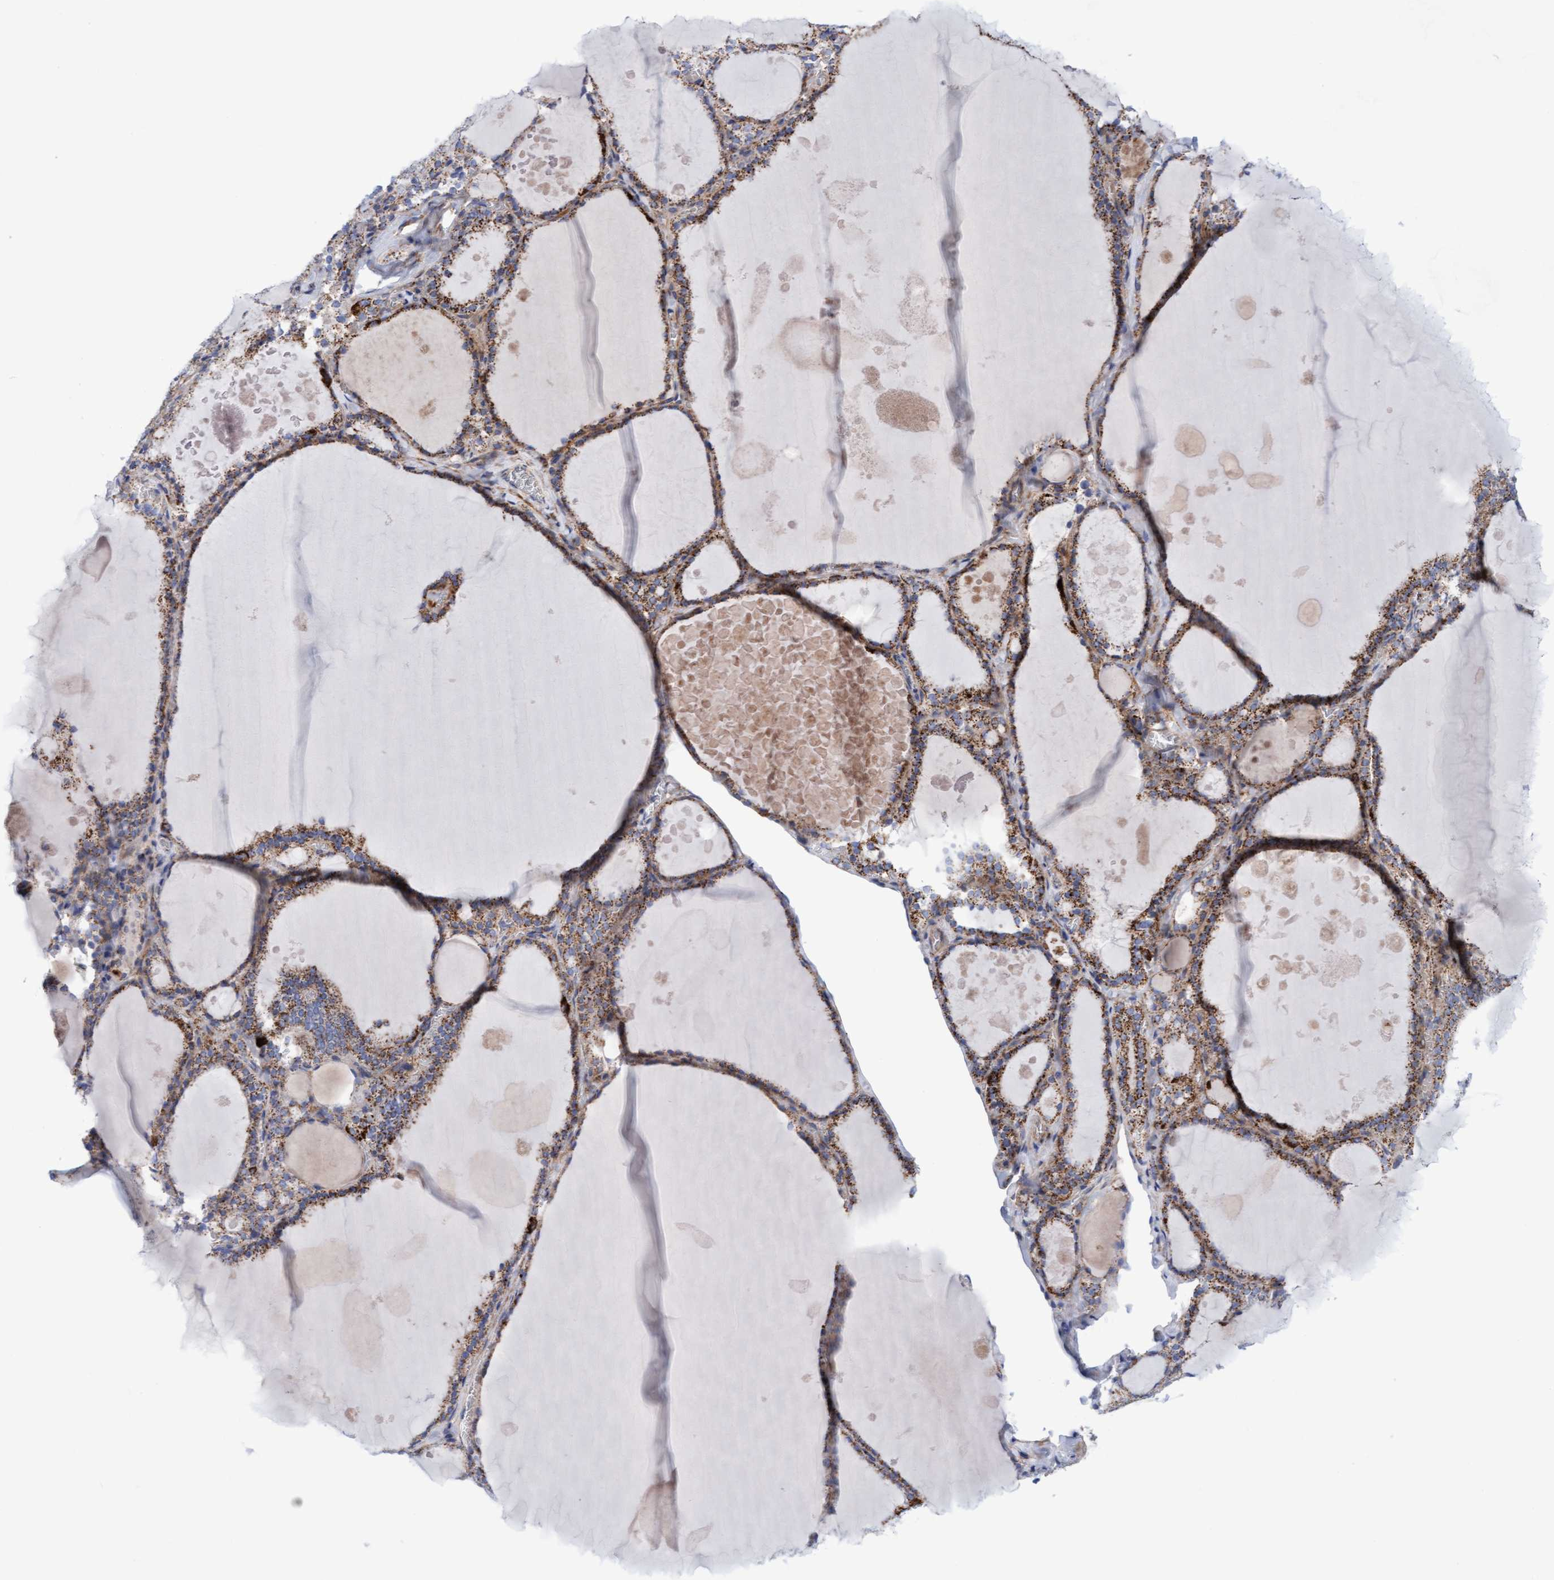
{"staining": {"intensity": "moderate", "quantity": ">75%", "location": "cytoplasmic/membranous"}, "tissue": "thyroid gland", "cell_type": "Glandular cells", "image_type": "normal", "snomed": [{"axis": "morphology", "description": "Normal tissue, NOS"}, {"axis": "topography", "description": "Thyroid gland"}], "caption": "Protein expression analysis of unremarkable human thyroid gland reveals moderate cytoplasmic/membranous positivity in approximately >75% of glandular cells.", "gene": "GGTA1", "patient": {"sex": "male", "age": 56}}